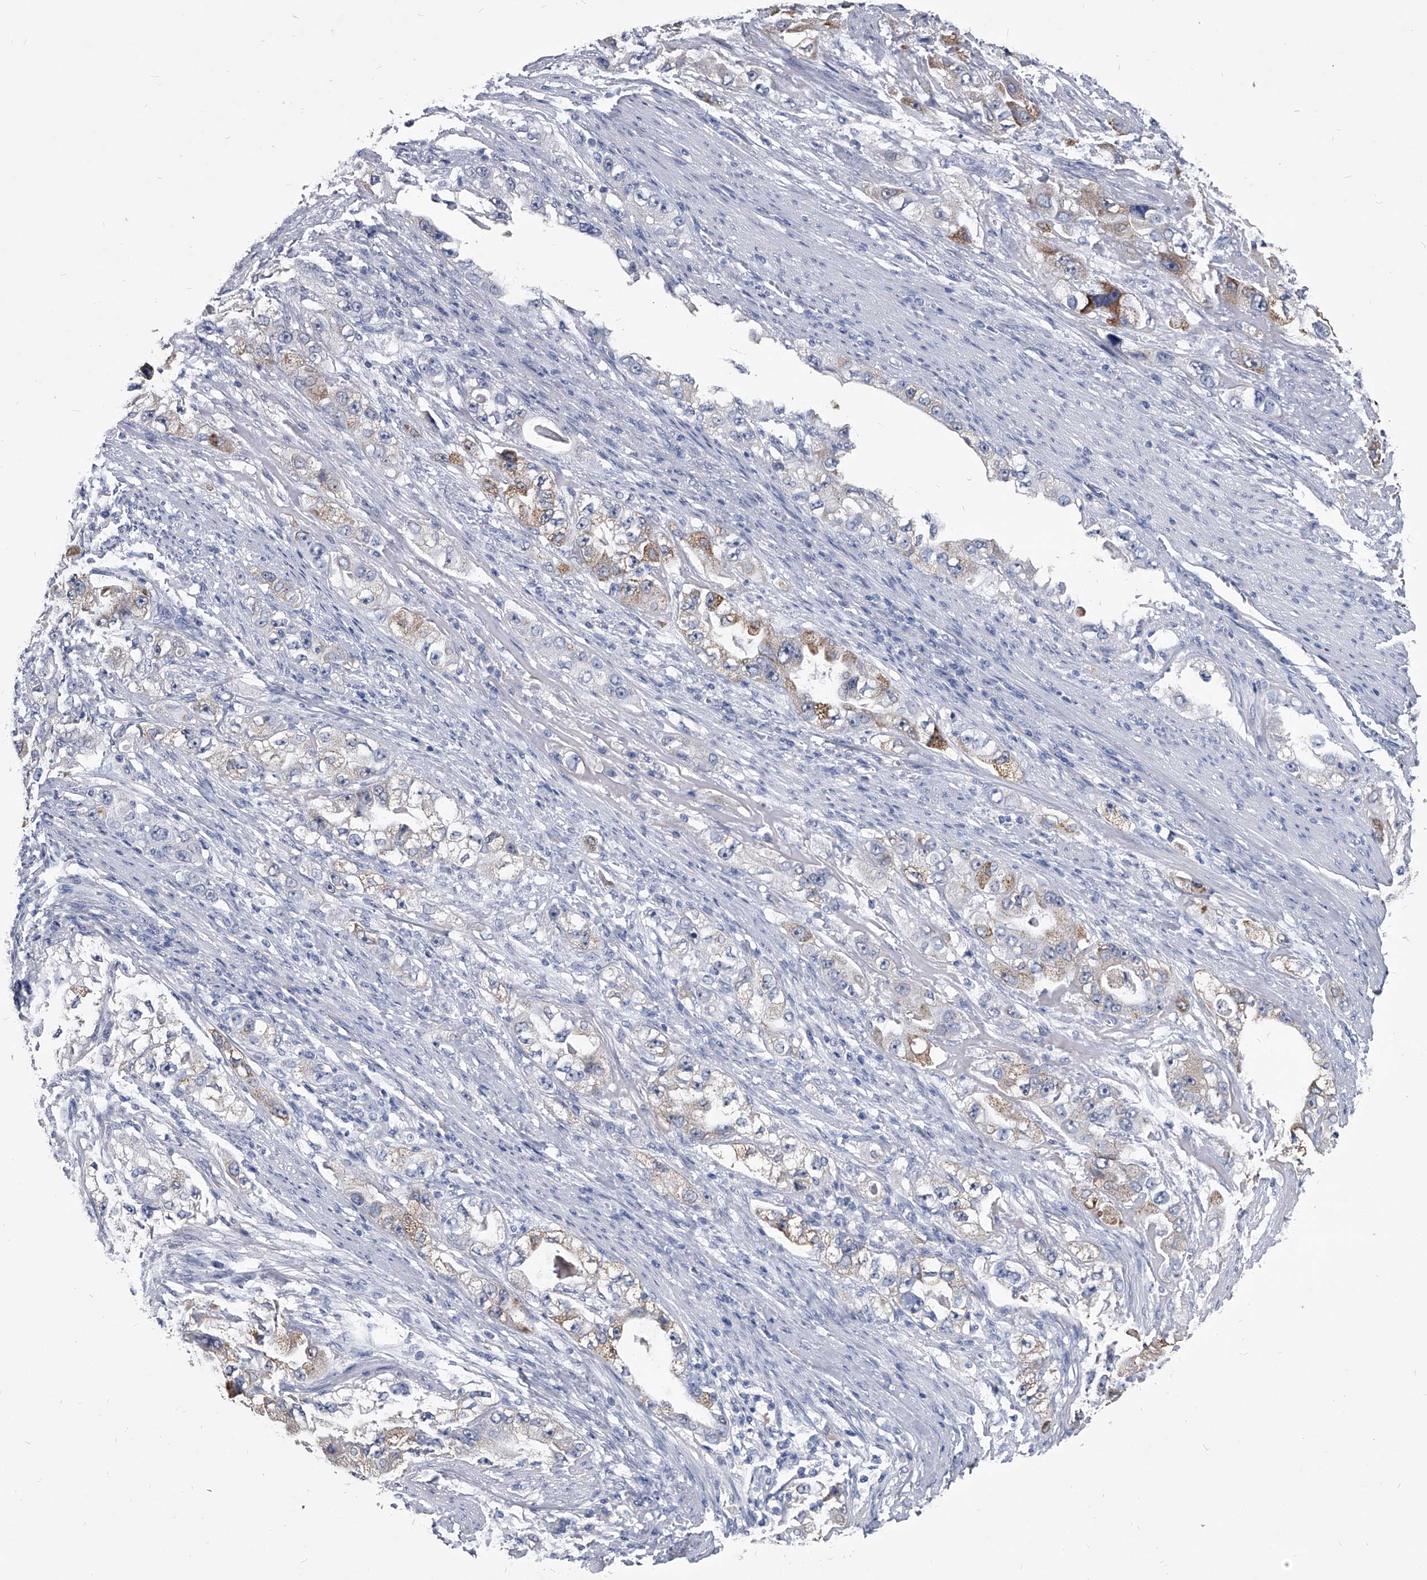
{"staining": {"intensity": "moderate", "quantity": "<25%", "location": "cytoplasmic/membranous"}, "tissue": "stomach cancer", "cell_type": "Tumor cells", "image_type": "cancer", "snomed": [{"axis": "morphology", "description": "Adenocarcinoma, NOS"}, {"axis": "topography", "description": "Stomach, lower"}], "caption": "Brown immunohistochemical staining in human stomach cancer (adenocarcinoma) shows moderate cytoplasmic/membranous expression in about <25% of tumor cells.", "gene": "BCAS1", "patient": {"sex": "female", "age": 93}}